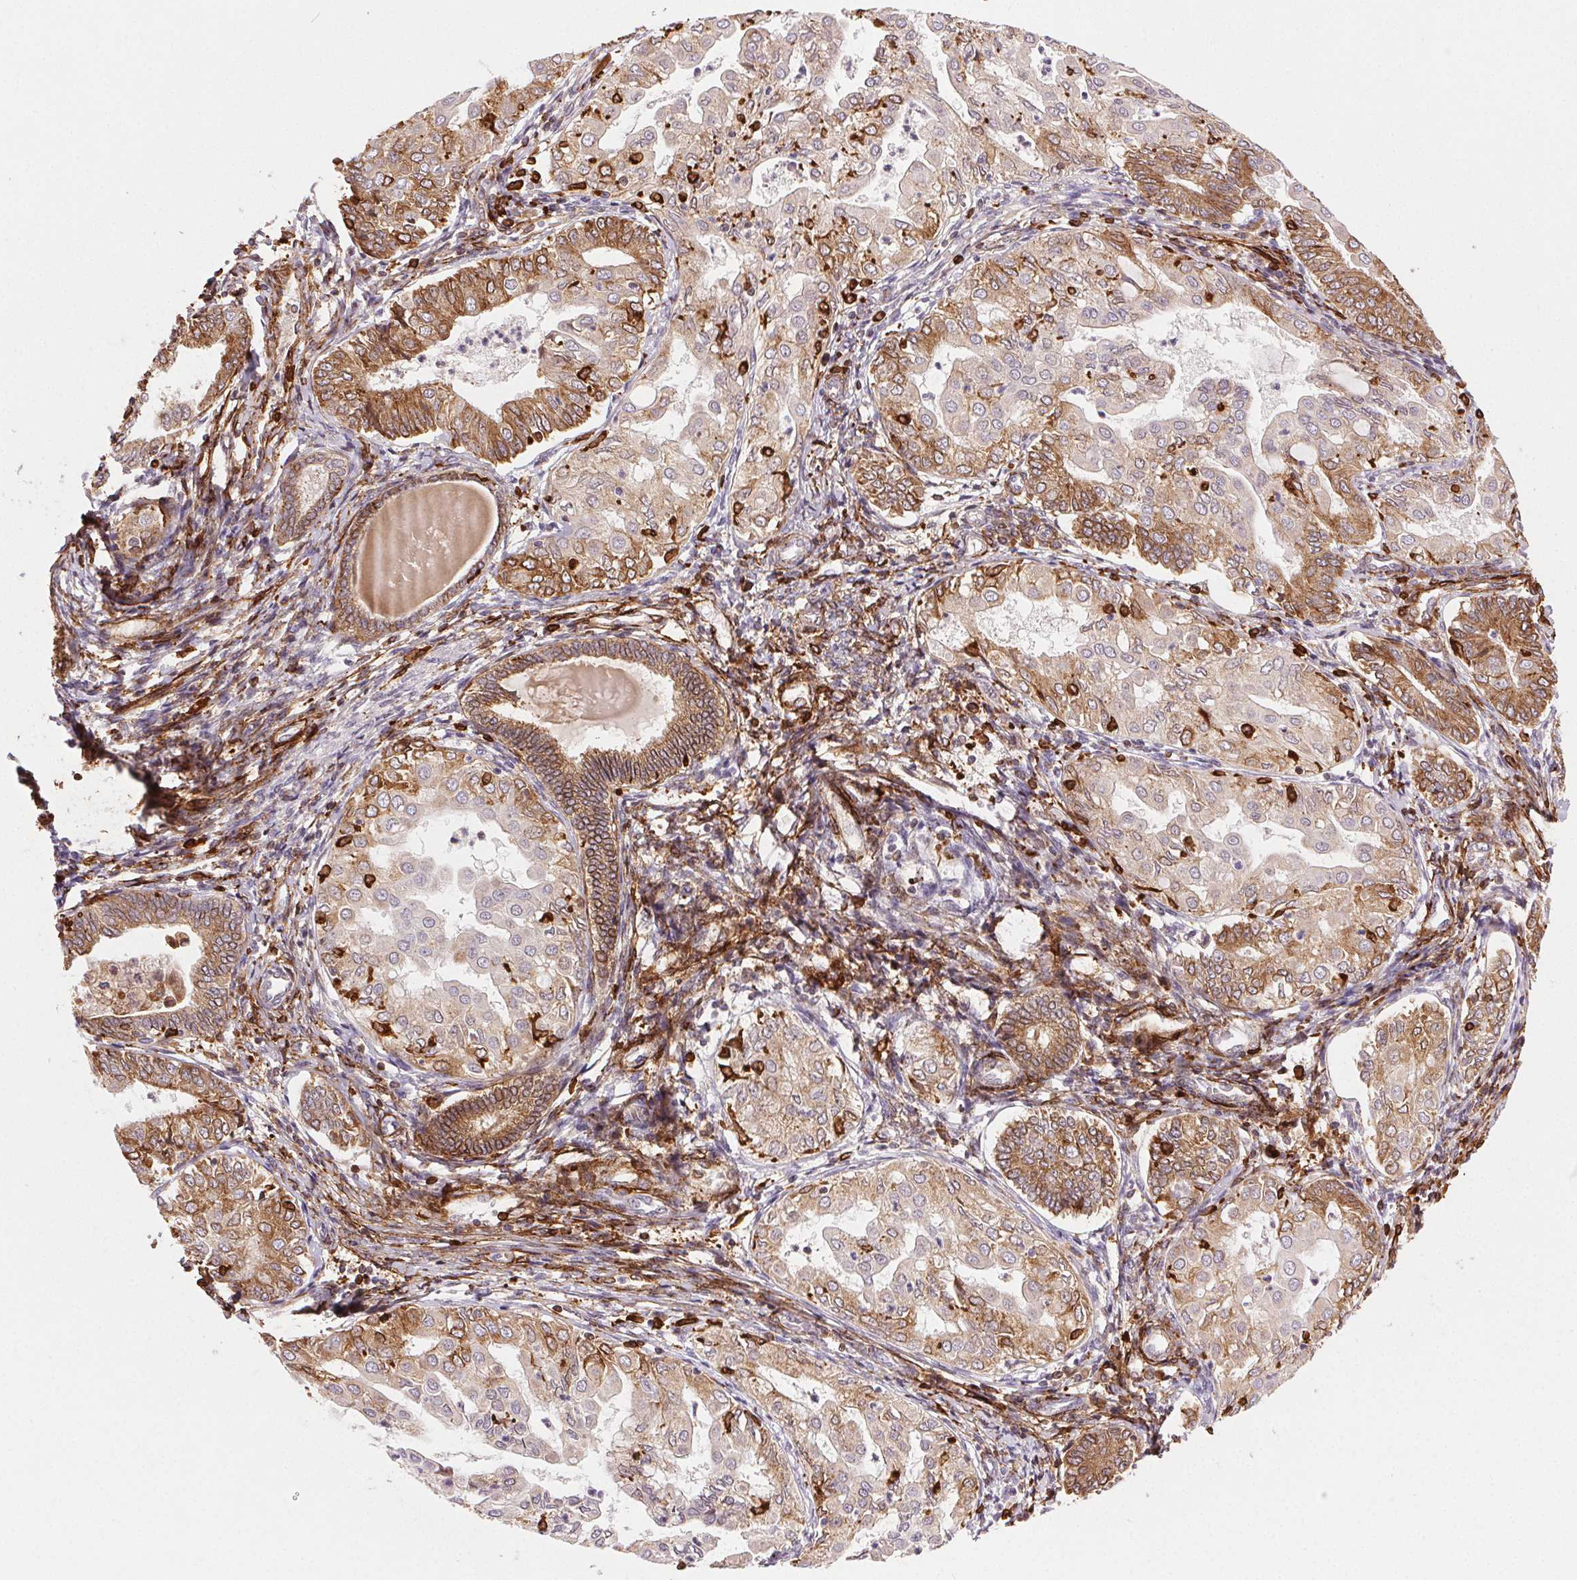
{"staining": {"intensity": "moderate", "quantity": "25%-75%", "location": "cytoplasmic/membranous"}, "tissue": "endometrial cancer", "cell_type": "Tumor cells", "image_type": "cancer", "snomed": [{"axis": "morphology", "description": "Adenocarcinoma, NOS"}, {"axis": "topography", "description": "Endometrium"}], "caption": "Endometrial adenocarcinoma tissue displays moderate cytoplasmic/membranous expression in about 25%-75% of tumor cells, visualized by immunohistochemistry.", "gene": "RNASET2", "patient": {"sex": "female", "age": 68}}